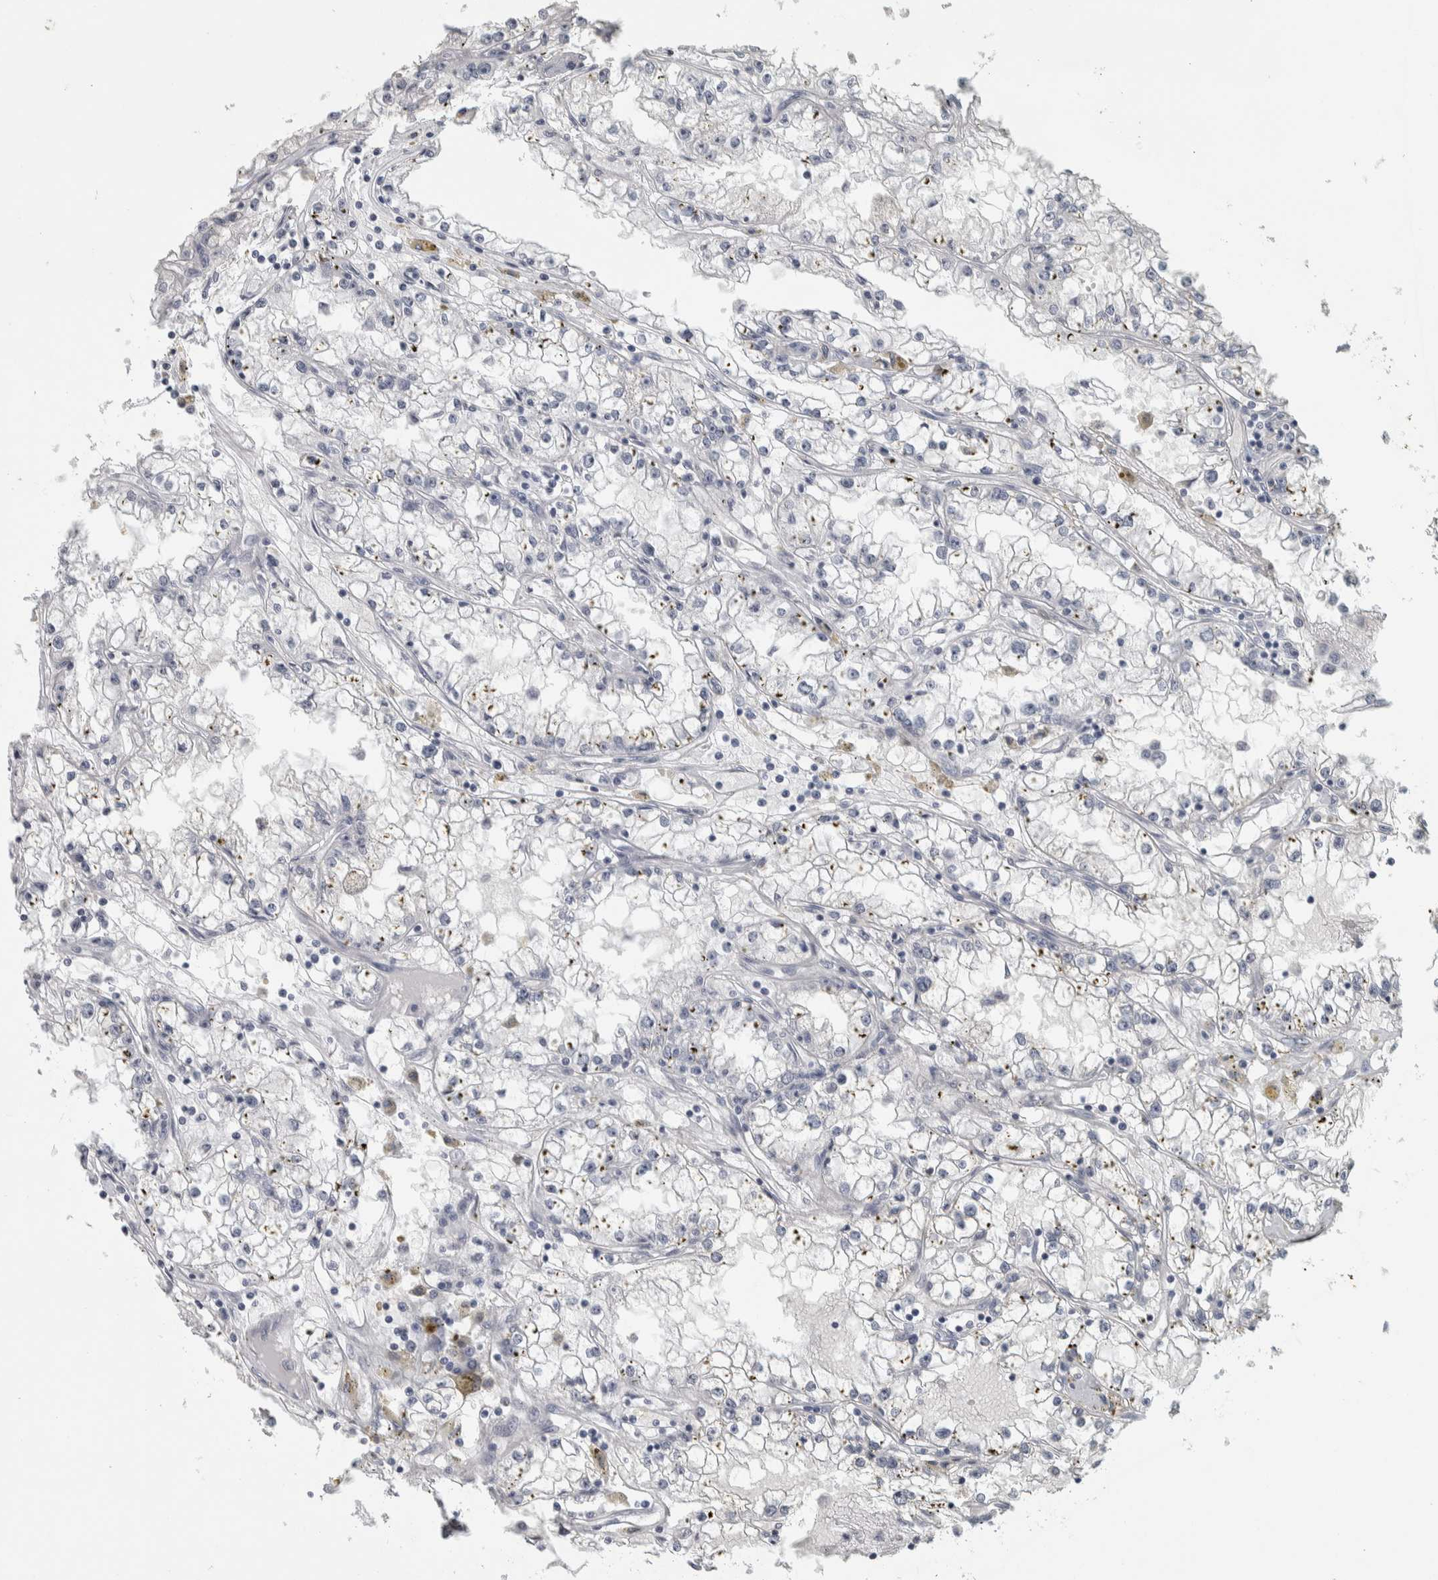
{"staining": {"intensity": "negative", "quantity": "none", "location": "none"}, "tissue": "renal cancer", "cell_type": "Tumor cells", "image_type": "cancer", "snomed": [{"axis": "morphology", "description": "Adenocarcinoma, NOS"}, {"axis": "topography", "description": "Kidney"}], "caption": "Renal cancer (adenocarcinoma) stained for a protein using immunohistochemistry reveals no expression tumor cells.", "gene": "DCAF10", "patient": {"sex": "male", "age": 56}}